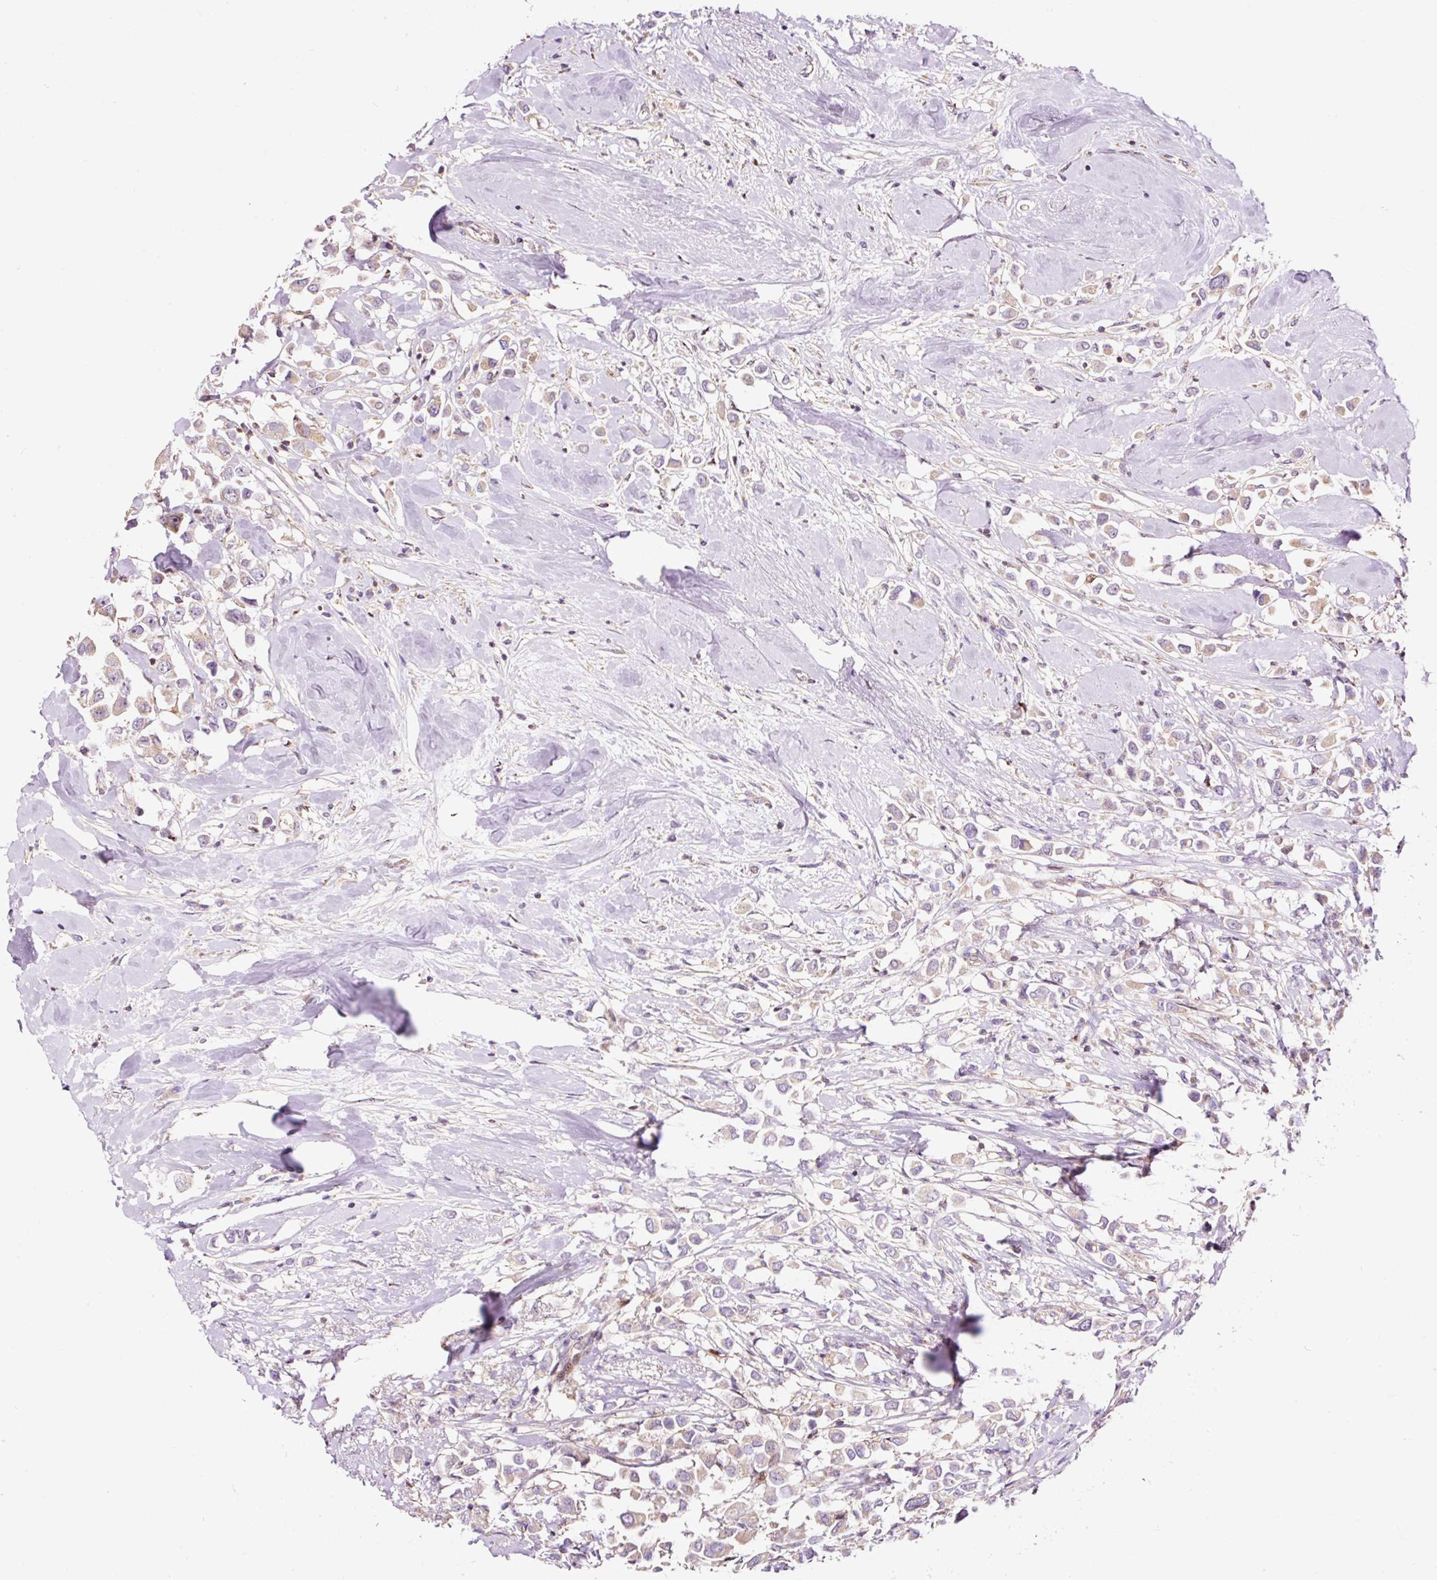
{"staining": {"intensity": "weak", "quantity": "25%-75%", "location": "cytoplasmic/membranous"}, "tissue": "breast cancer", "cell_type": "Tumor cells", "image_type": "cancer", "snomed": [{"axis": "morphology", "description": "Duct carcinoma"}, {"axis": "topography", "description": "Breast"}], "caption": "Human breast invasive ductal carcinoma stained with a protein marker exhibits weak staining in tumor cells.", "gene": "BOLA3", "patient": {"sex": "female", "age": 61}}